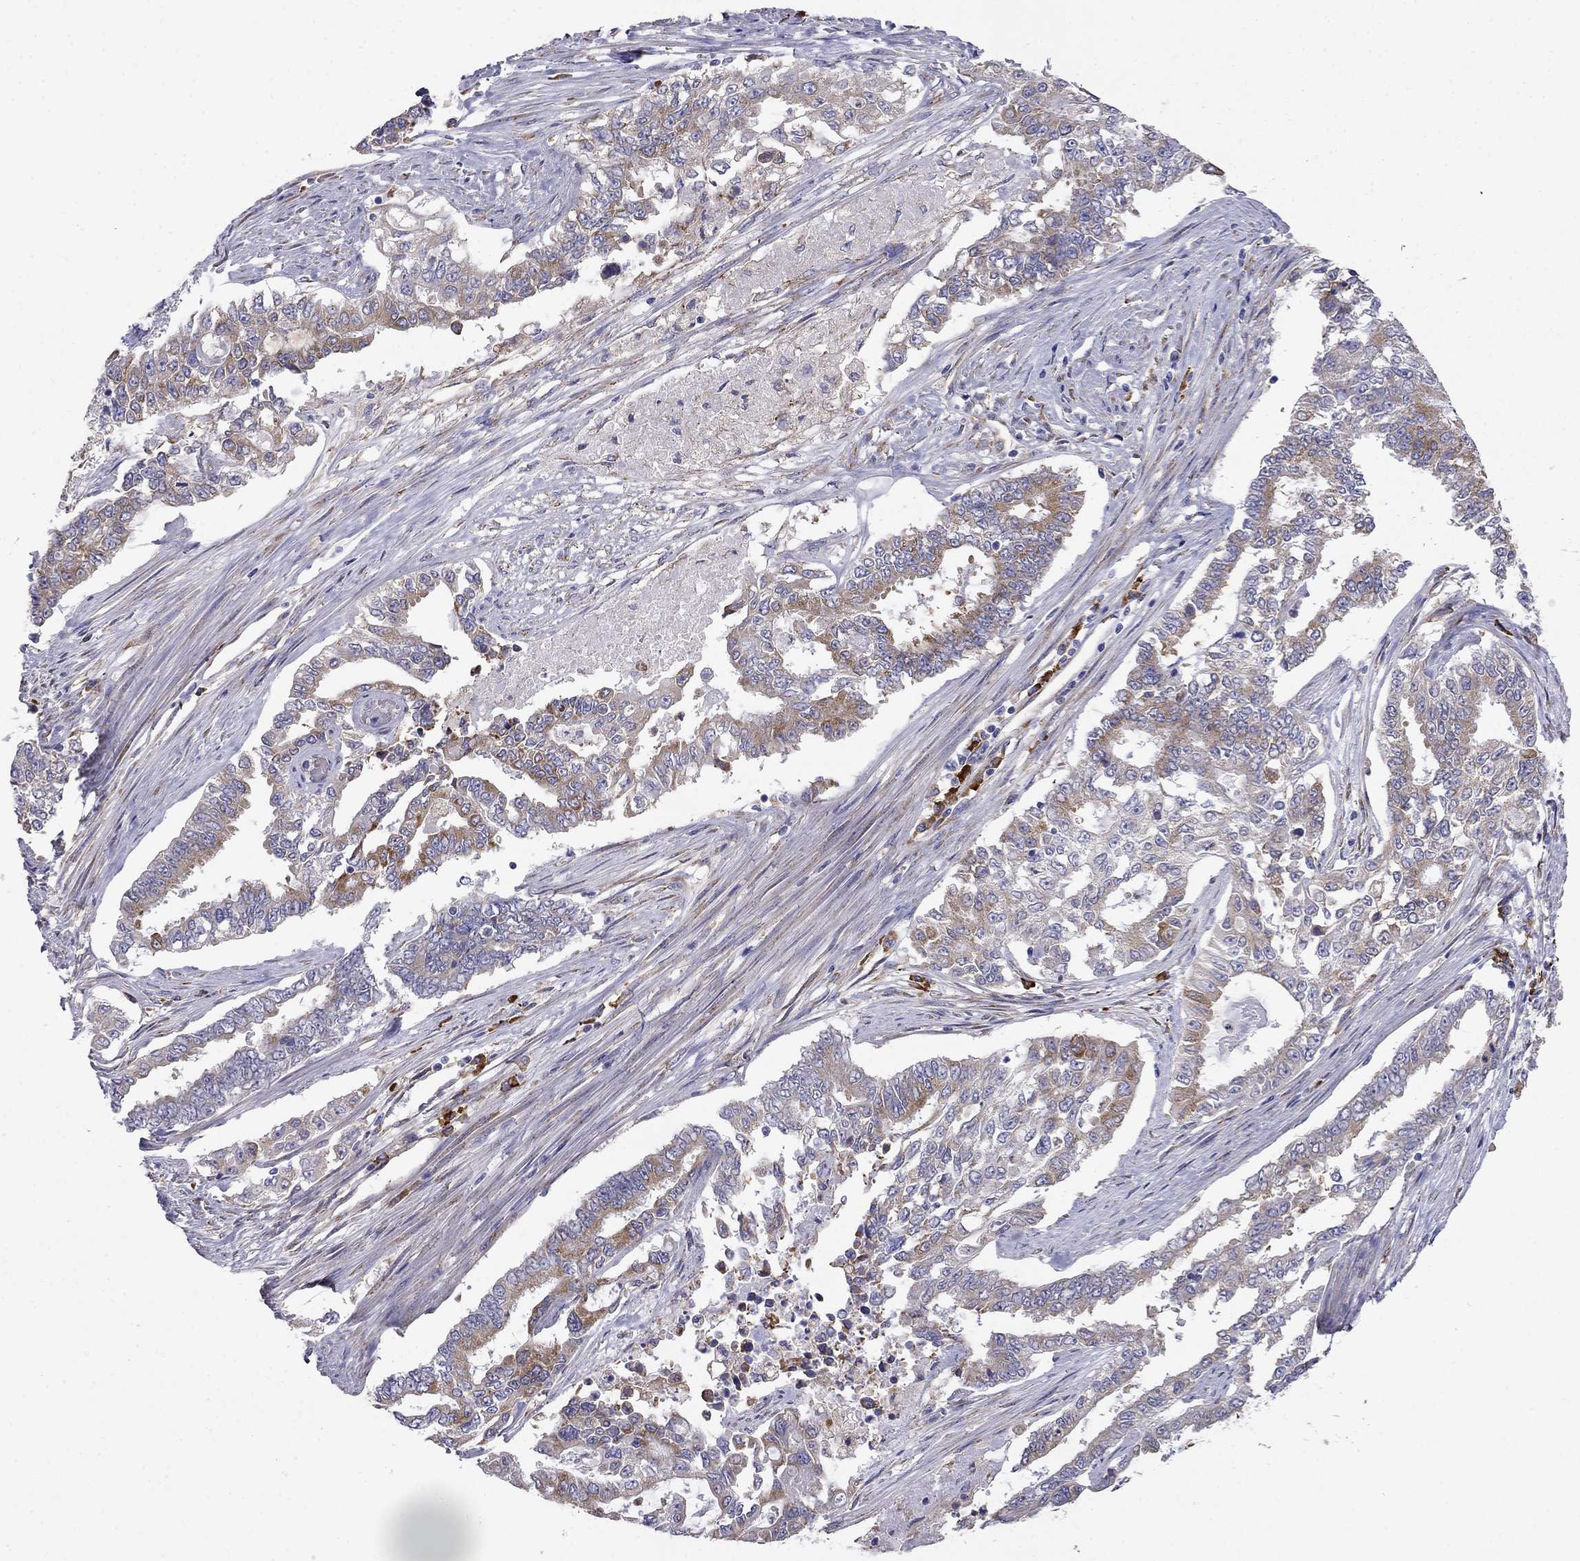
{"staining": {"intensity": "moderate", "quantity": ">75%", "location": "cytoplasmic/membranous"}, "tissue": "endometrial cancer", "cell_type": "Tumor cells", "image_type": "cancer", "snomed": [{"axis": "morphology", "description": "Adenocarcinoma, NOS"}, {"axis": "topography", "description": "Uterus"}], "caption": "About >75% of tumor cells in human adenocarcinoma (endometrial) reveal moderate cytoplasmic/membranous protein positivity as visualized by brown immunohistochemical staining.", "gene": "LONRF2", "patient": {"sex": "female", "age": 59}}